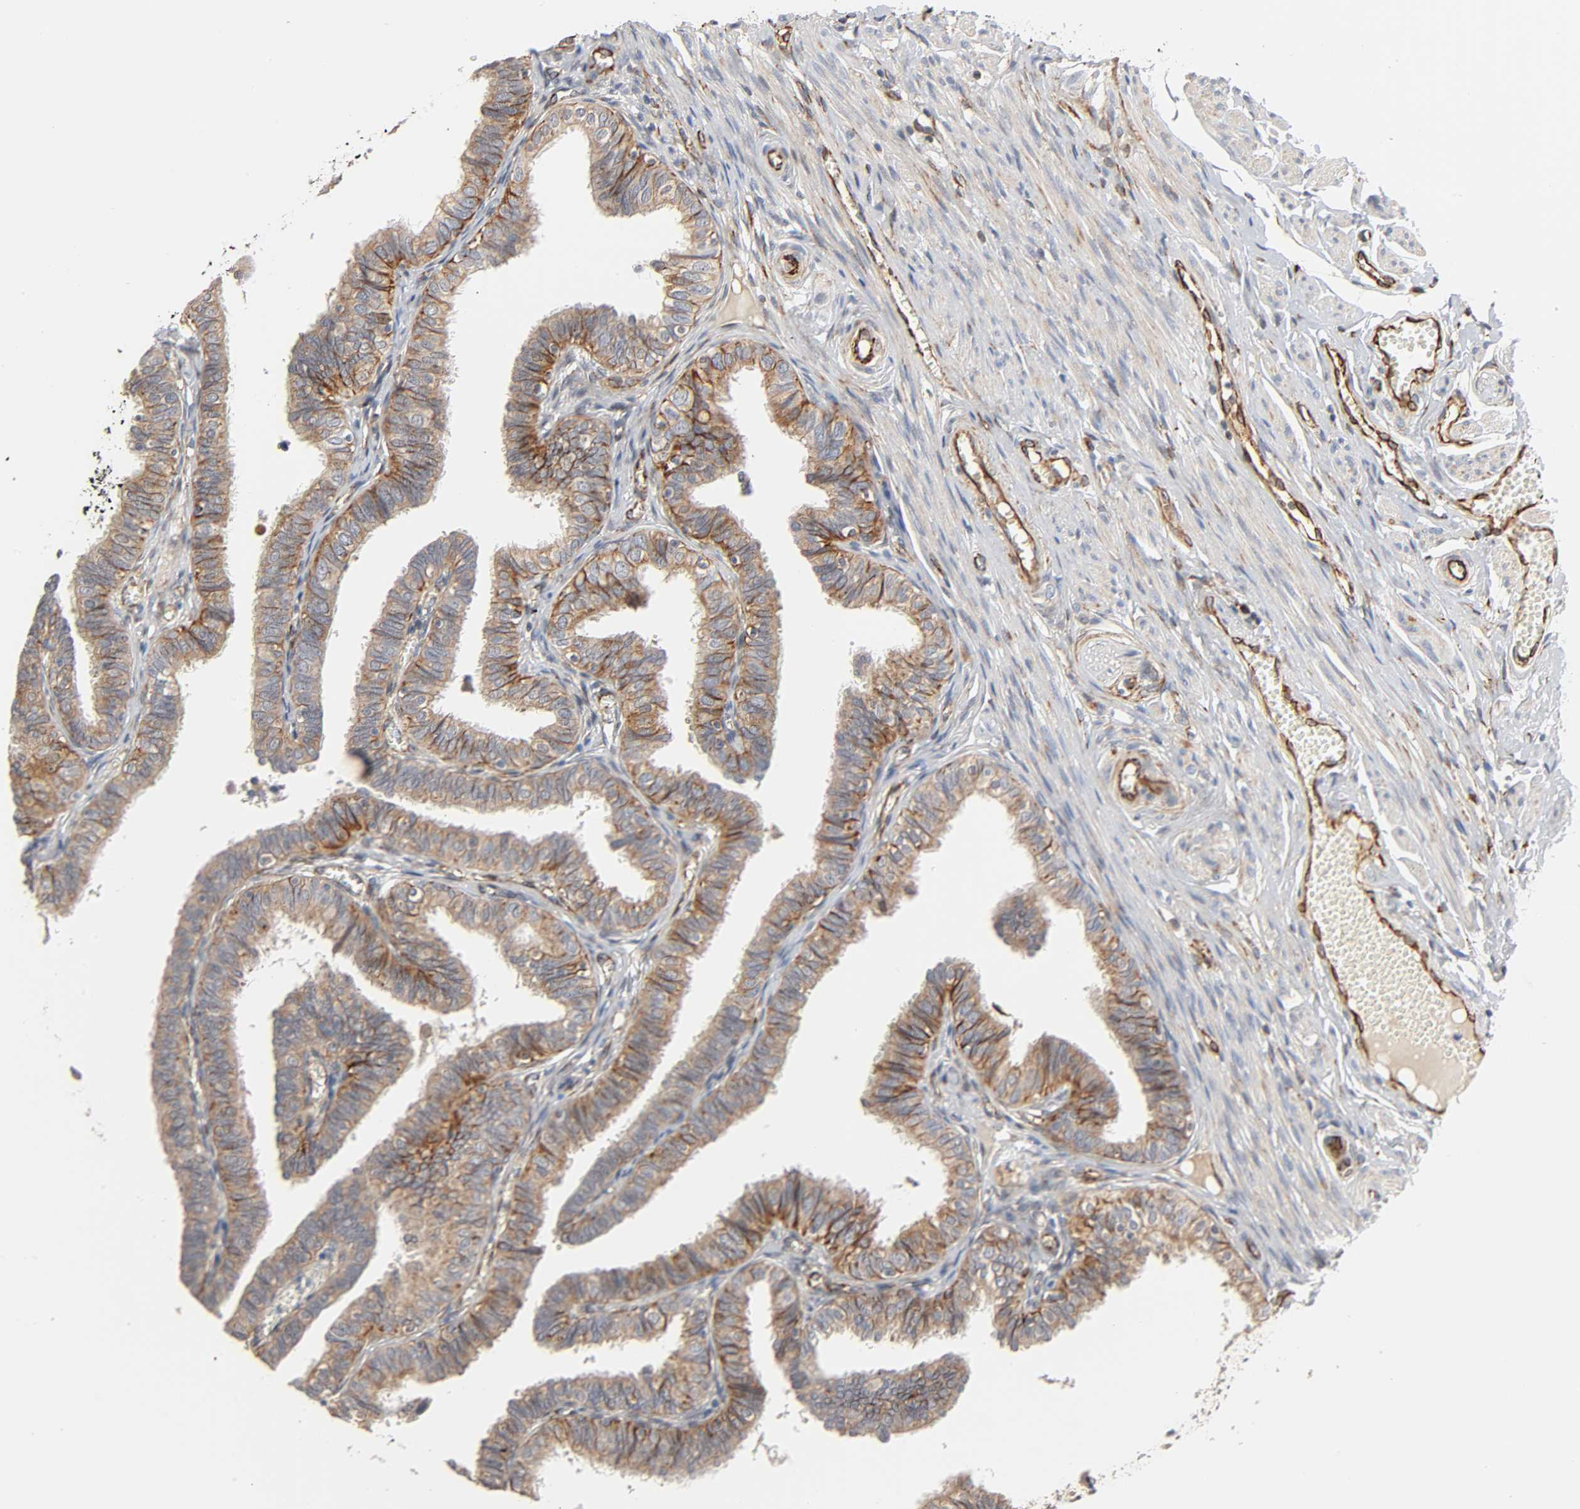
{"staining": {"intensity": "moderate", "quantity": ">75%", "location": "cytoplasmic/membranous"}, "tissue": "fallopian tube", "cell_type": "Glandular cells", "image_type": "normal", "snomed": [{"axis": "morphology", "description": "Normal tissue, NOS"}, {"axis": "topography", "description": "Fallopian tube"}], "caption": "Fallopian tube stained with DAB (3,3'-diaminobenzidine) immunohistochemistry displays medium levels of moderate cytoplasmic/membranous expression in approximately >75% of glandular cells.", "gene": "REEP5", "patient": {"sex": "female", "age": 46}}